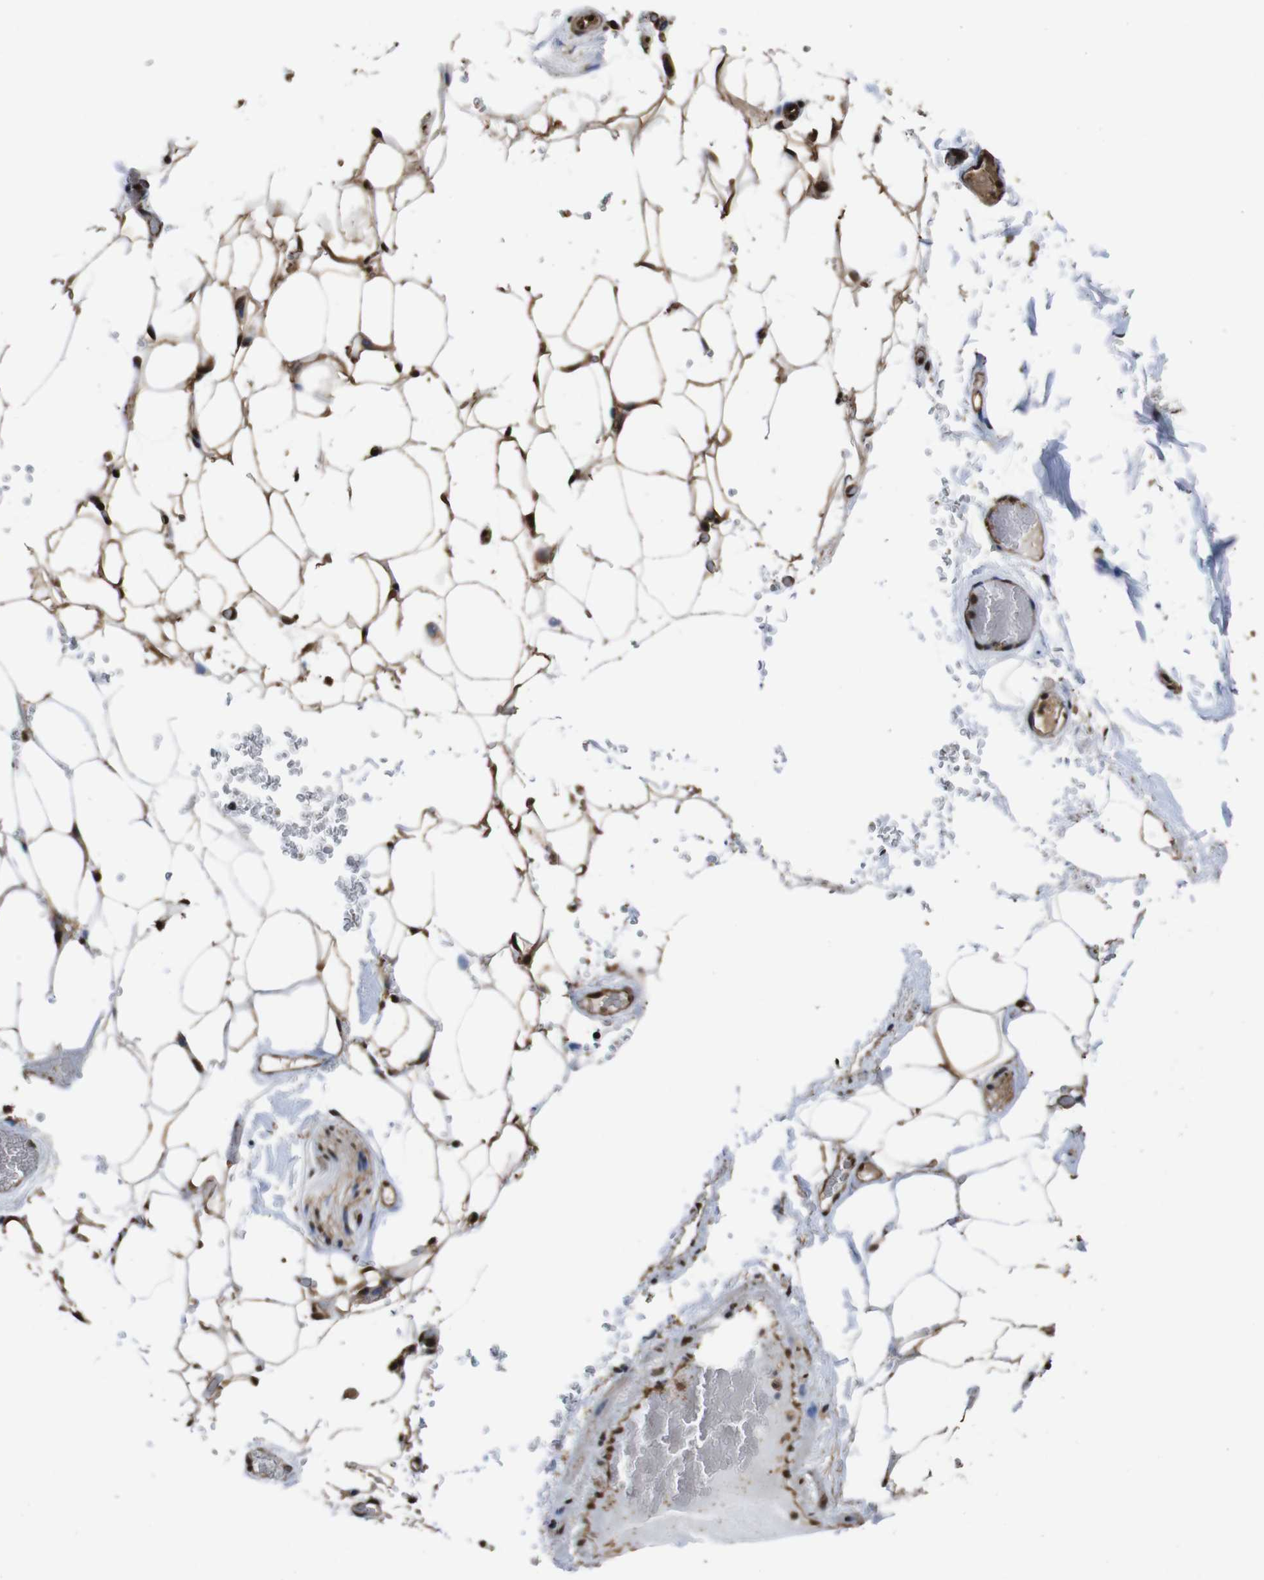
{"staining": {"intensity": "strong", "quantity": ">75%", "location": "cytoplasmic/membranous,nuclear"}, "tissue": "adipose tissue", "cell_type": "Adipocytes", "image_type": "normal", "snomed": [{"axis": "morphology", "description": "Normal tissue, NOS"}, {"axis": "topography", "description": "Peripheral nerve tissue"}], "caption": "A brown stain highlights strong cytoplasmic/membranous,nuclear expression of a protein in adipocytes of benign adipose tissue. The staining was performed using DAB (3,3'-diaminobenzidine) to visualize the protein expression in brown, while the nuclei were stained in blue with hematoxylin (Magnification: 20x).", "gene": "VCP", "patient": {"sex": "male", "age": 70}}